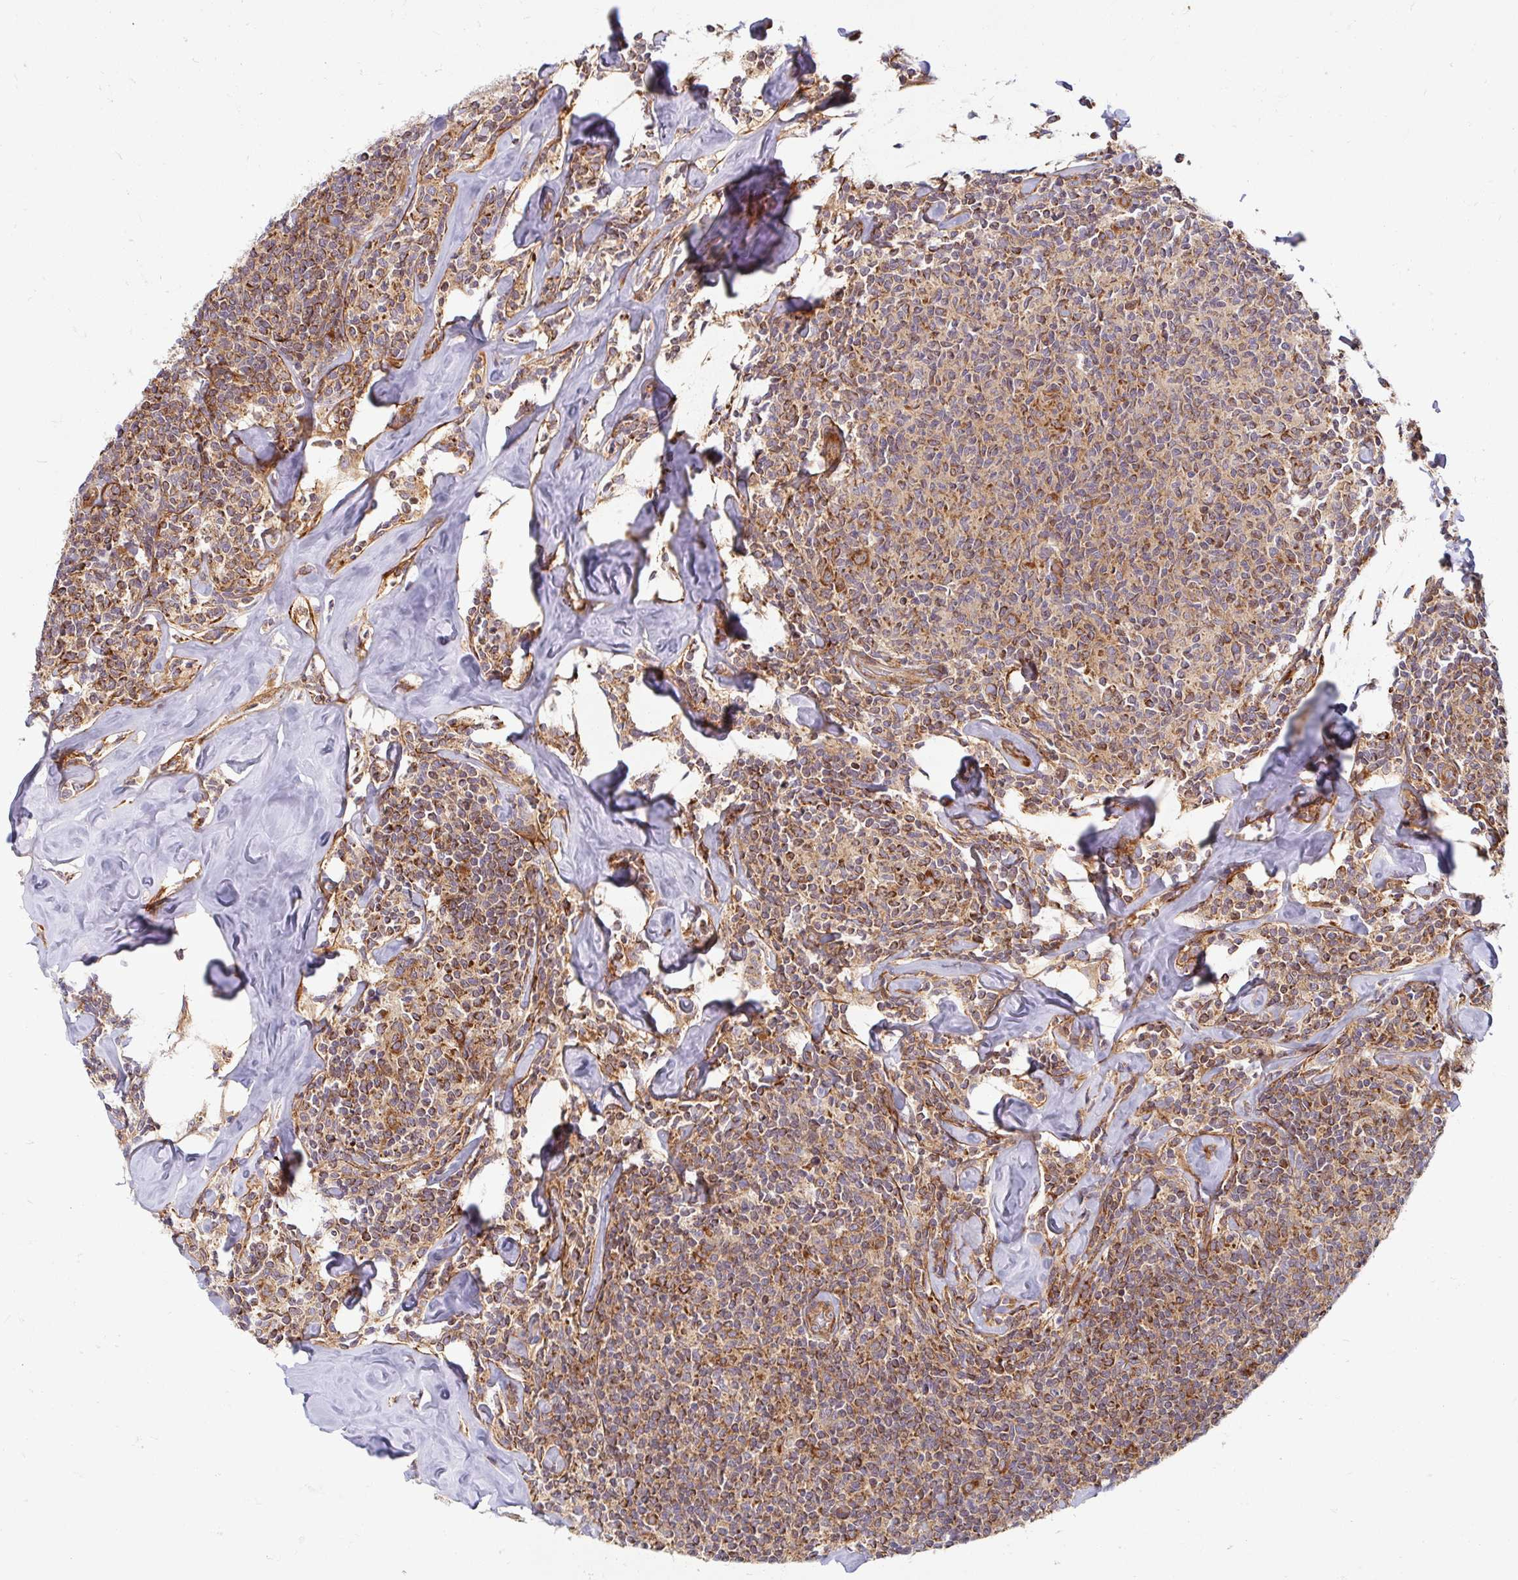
{"staining": {"intensity": "moderate", "quantity": ">75%", "location": "cytoplasmic/membranous"}, "tissue": "lymphoma", "cell_type": "Tumor cells", "image_type": "cancer", "snomed": [{"axis": "morphology", "description": "Malignant lymphoma, non-Hodgkin's type, Low grade"}, {"axis": "topography", "description": "Lymph node"}], "caption": "Lymphoma stained with a brown dye demonstrates moderate cytoplasmic/membranous positive positivity in about >75% of tumor cells.", "gene": "BTF3", "patient": {"sex": "female", "age": 56}}